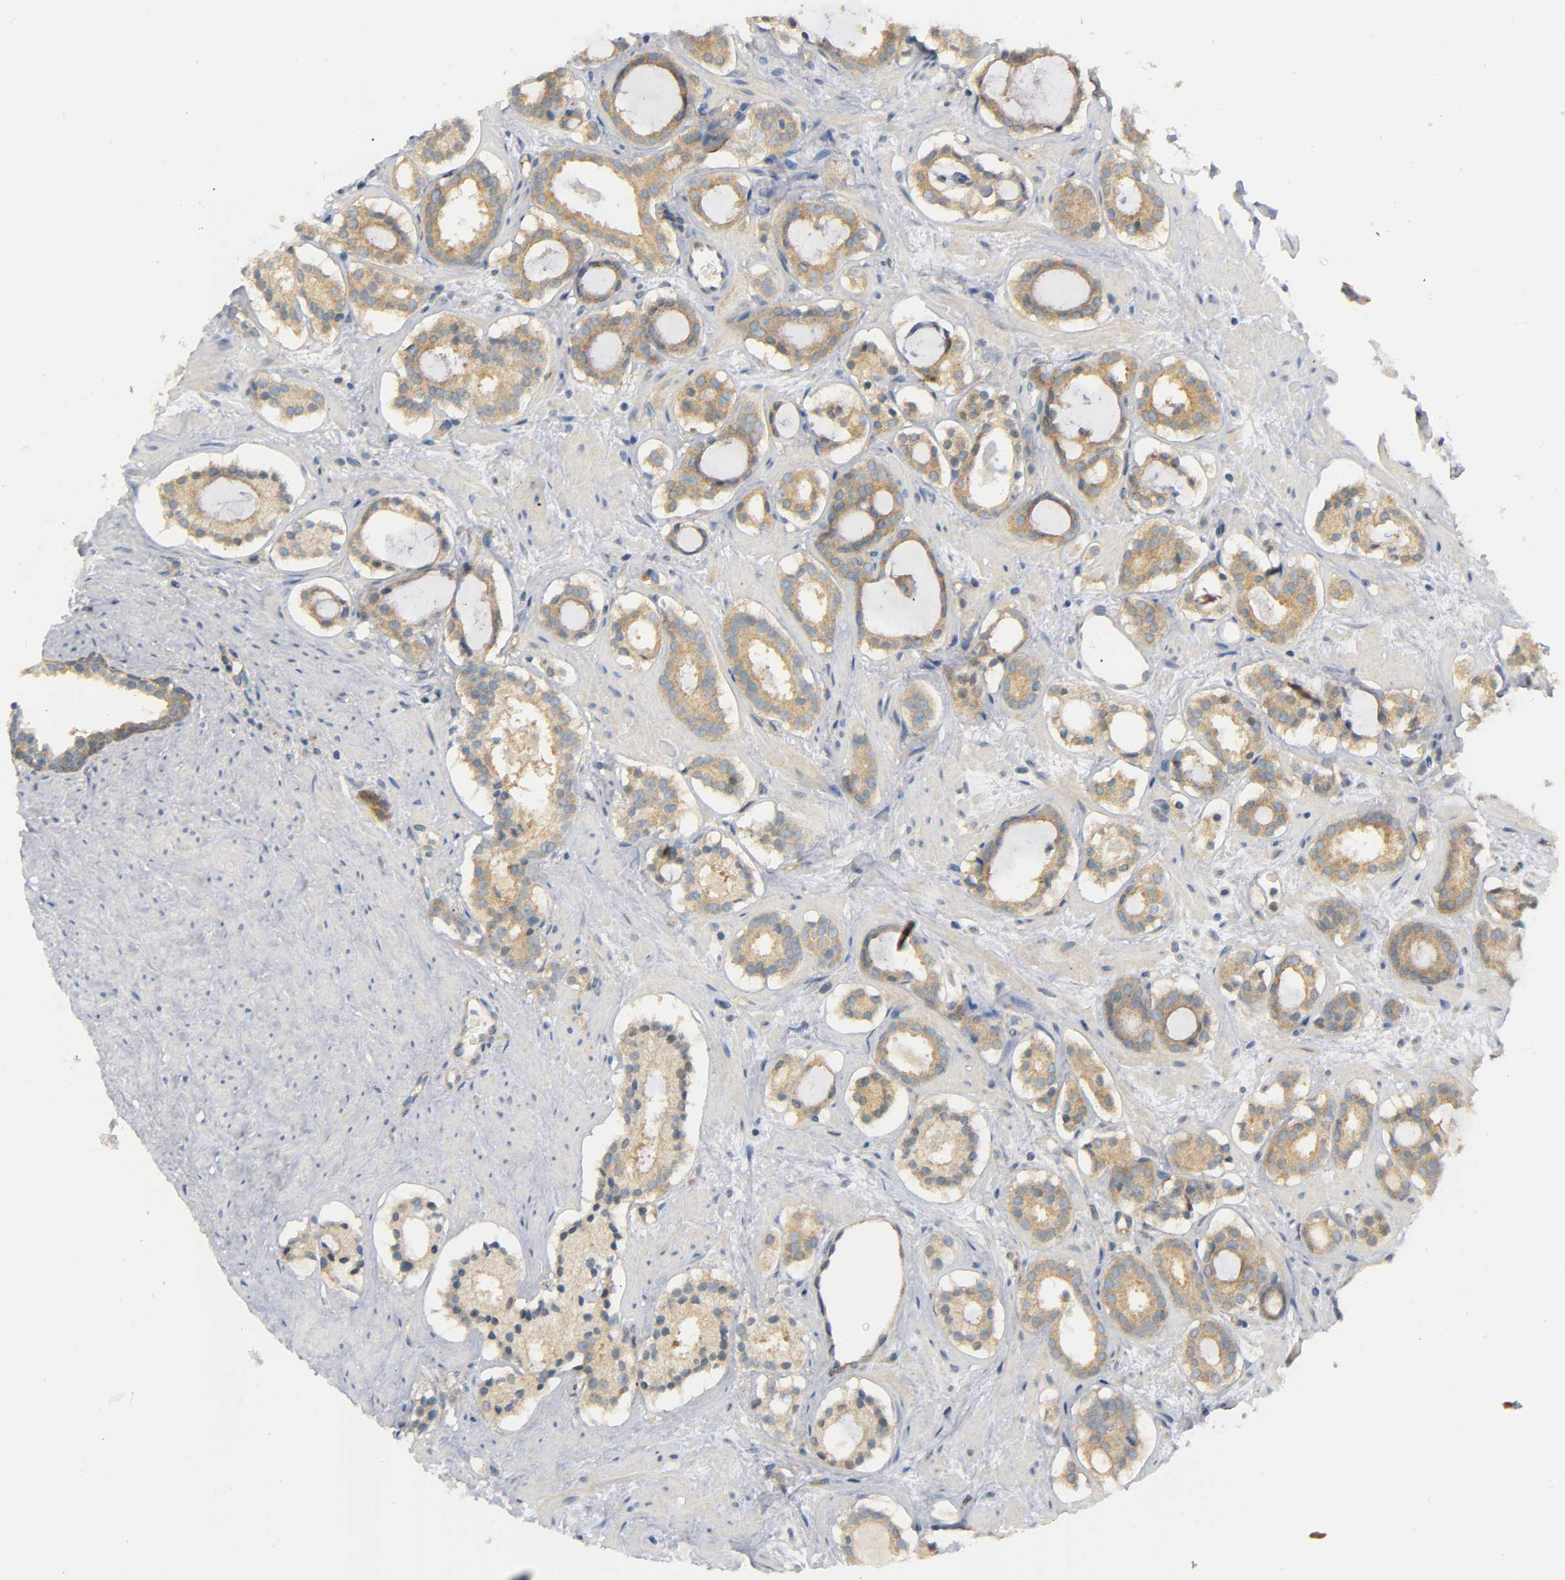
{"staining": {"intensity": "moderate", "quantity": ">75%", "location": "cytoplasmic/membranous"}, "tissue": "prostate cancer", "cell_type": "Tumor cells", "image_type": "cancer", "snomed": [{"axis": "morphology", "description": "Adenocarcinoma, Low grade"}, {"axis": "topography", "description": "Prostate"}], "caption": "Immunohistochemistry (IHC) photomicrograph of adenocarcinoma (low-grade) (prostate) stained for a protein (brown), which demonstrates medium levels of moderate cytoplasmic/membranous positivity in about >75% of tumor cells.", "gene": "HDAC6", "patient": {"sex": "male", "age": 57}}